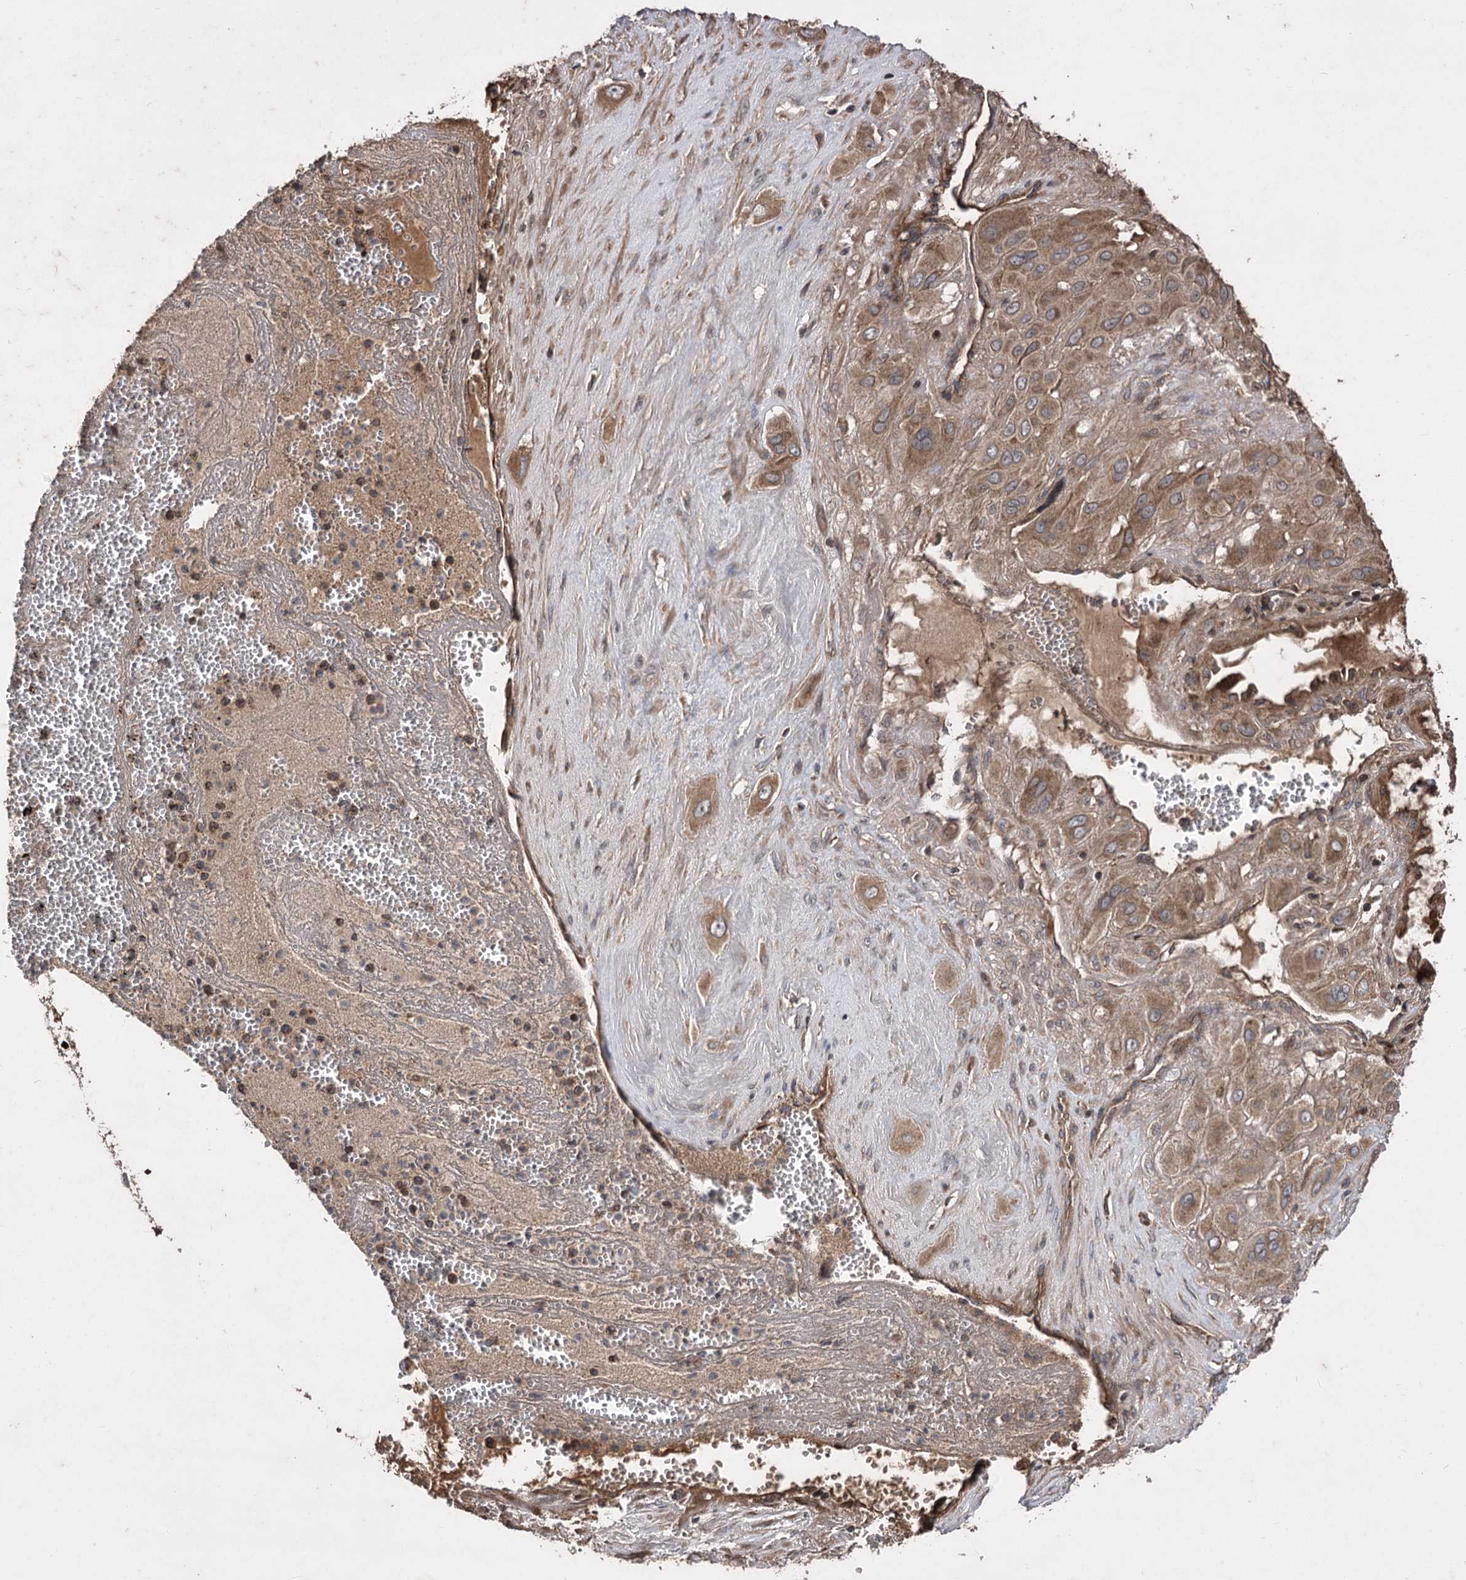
{"staining": {"intensity": "moderate", "quantity": ">75%", "location": "cytoplasmic/membranous"}, "tissue": "cervical cancer", "cell_type": "Tumor cells", "image_type": "cancer", "snomed": [{"axis": "morphology", "description": "Squamous cell carcinoma, NOS"}, {"axis": "topography", "description": "Cervix"}], "caption": "Immunohistochemistry (DAB (3,3'-diaminobenzidine)) staining of human squamous cell carcinoma (cervical) shows moderate cytoplasmic/membranous protein staining in about >75% of tumor cells.", "gene": "RASSF3", "patient": {"sex": "female", "age": 34}}